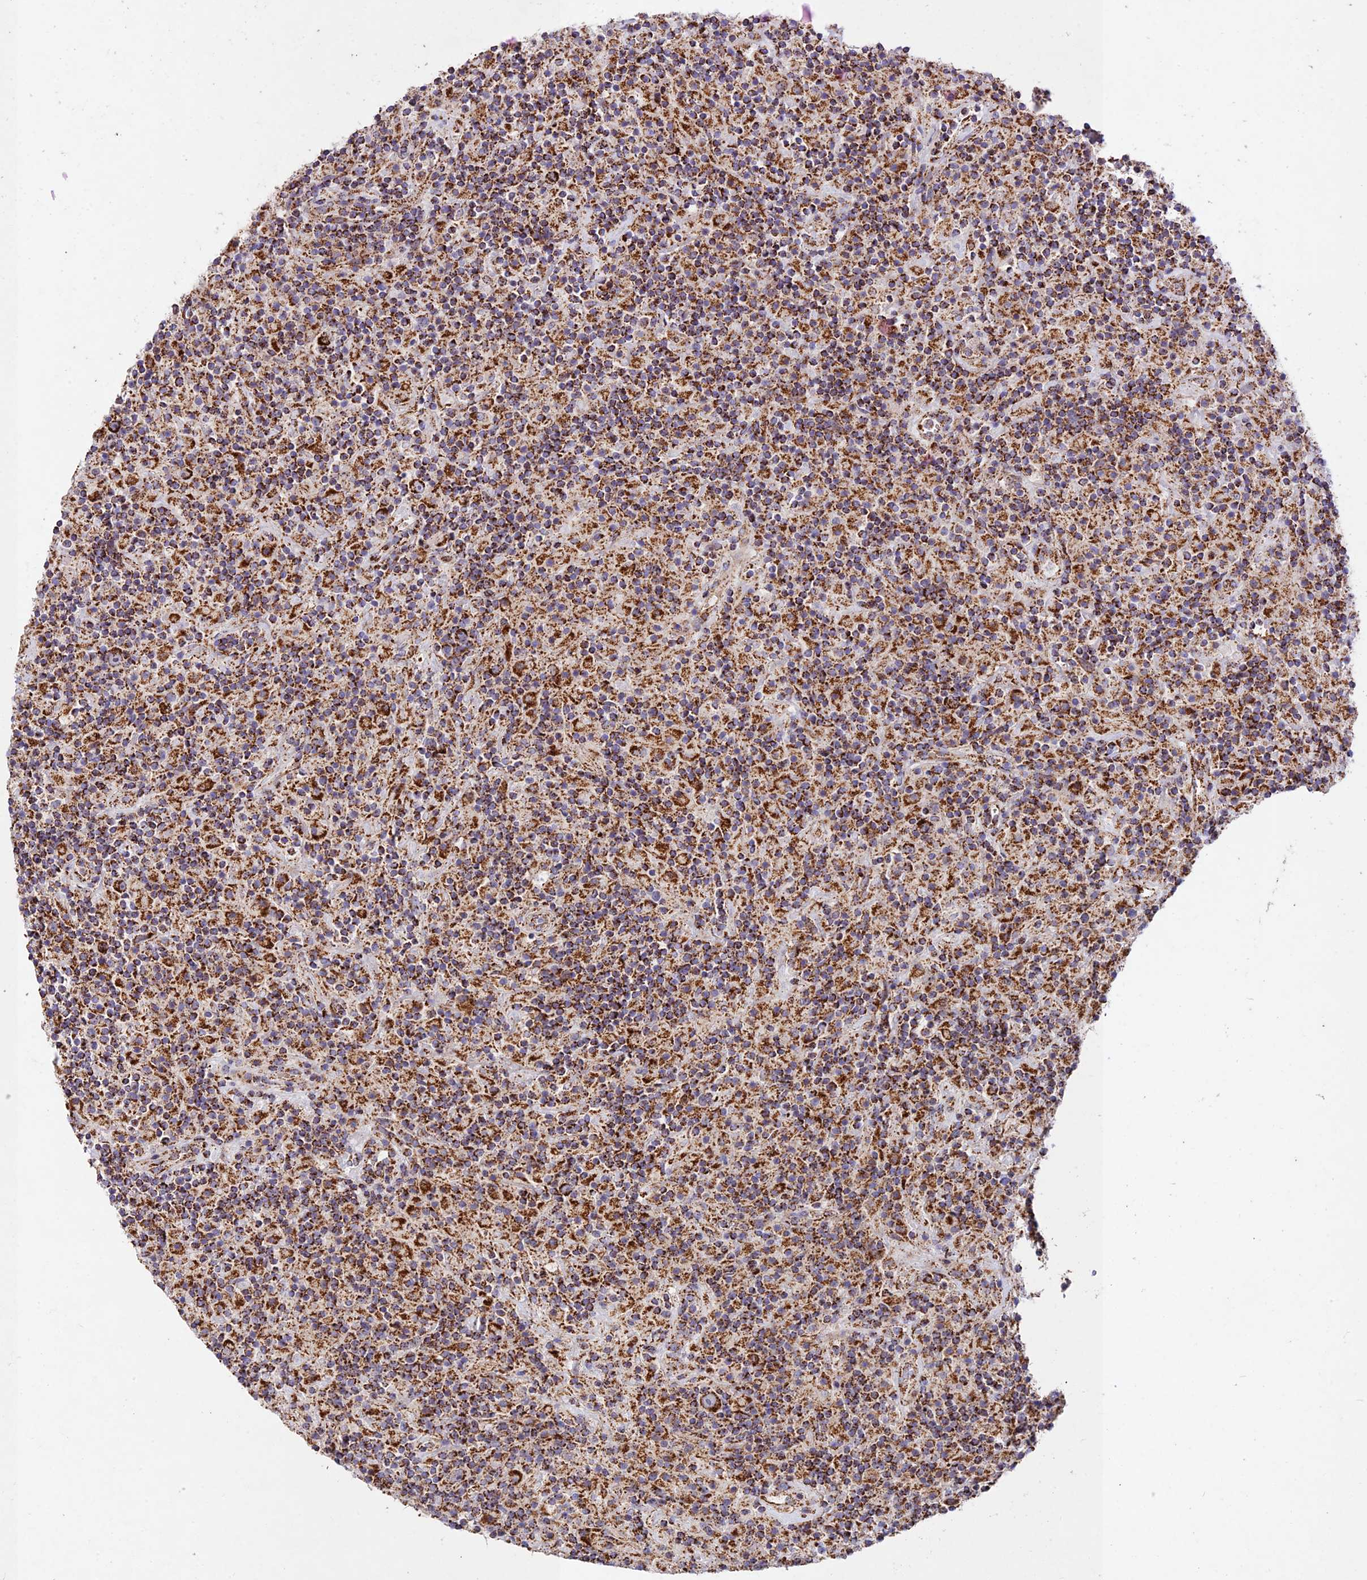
{"staining": {"intensity": "strong", "quantity": ">75%", "location": "cytoplasmic/membranous"}, "tissue": "lymphoma", "cell_type": "Tumor cells", "image_type": "cancer", "snomed": [{"axis": "morphology", "description": "Hodgkin's disease, NOS"}, {"axis": "topography", "description": "Lymph node"}], "caption": "DAB (3,3'-diaminobenzidine) immunohistochemical staining of human Hodgkin's disease shows strong cytoplasmic/membranous protein staining in about >75% of tumor cells.", "gene": "KHDC3L", "patient": {"sex": "male", "age": 70}}